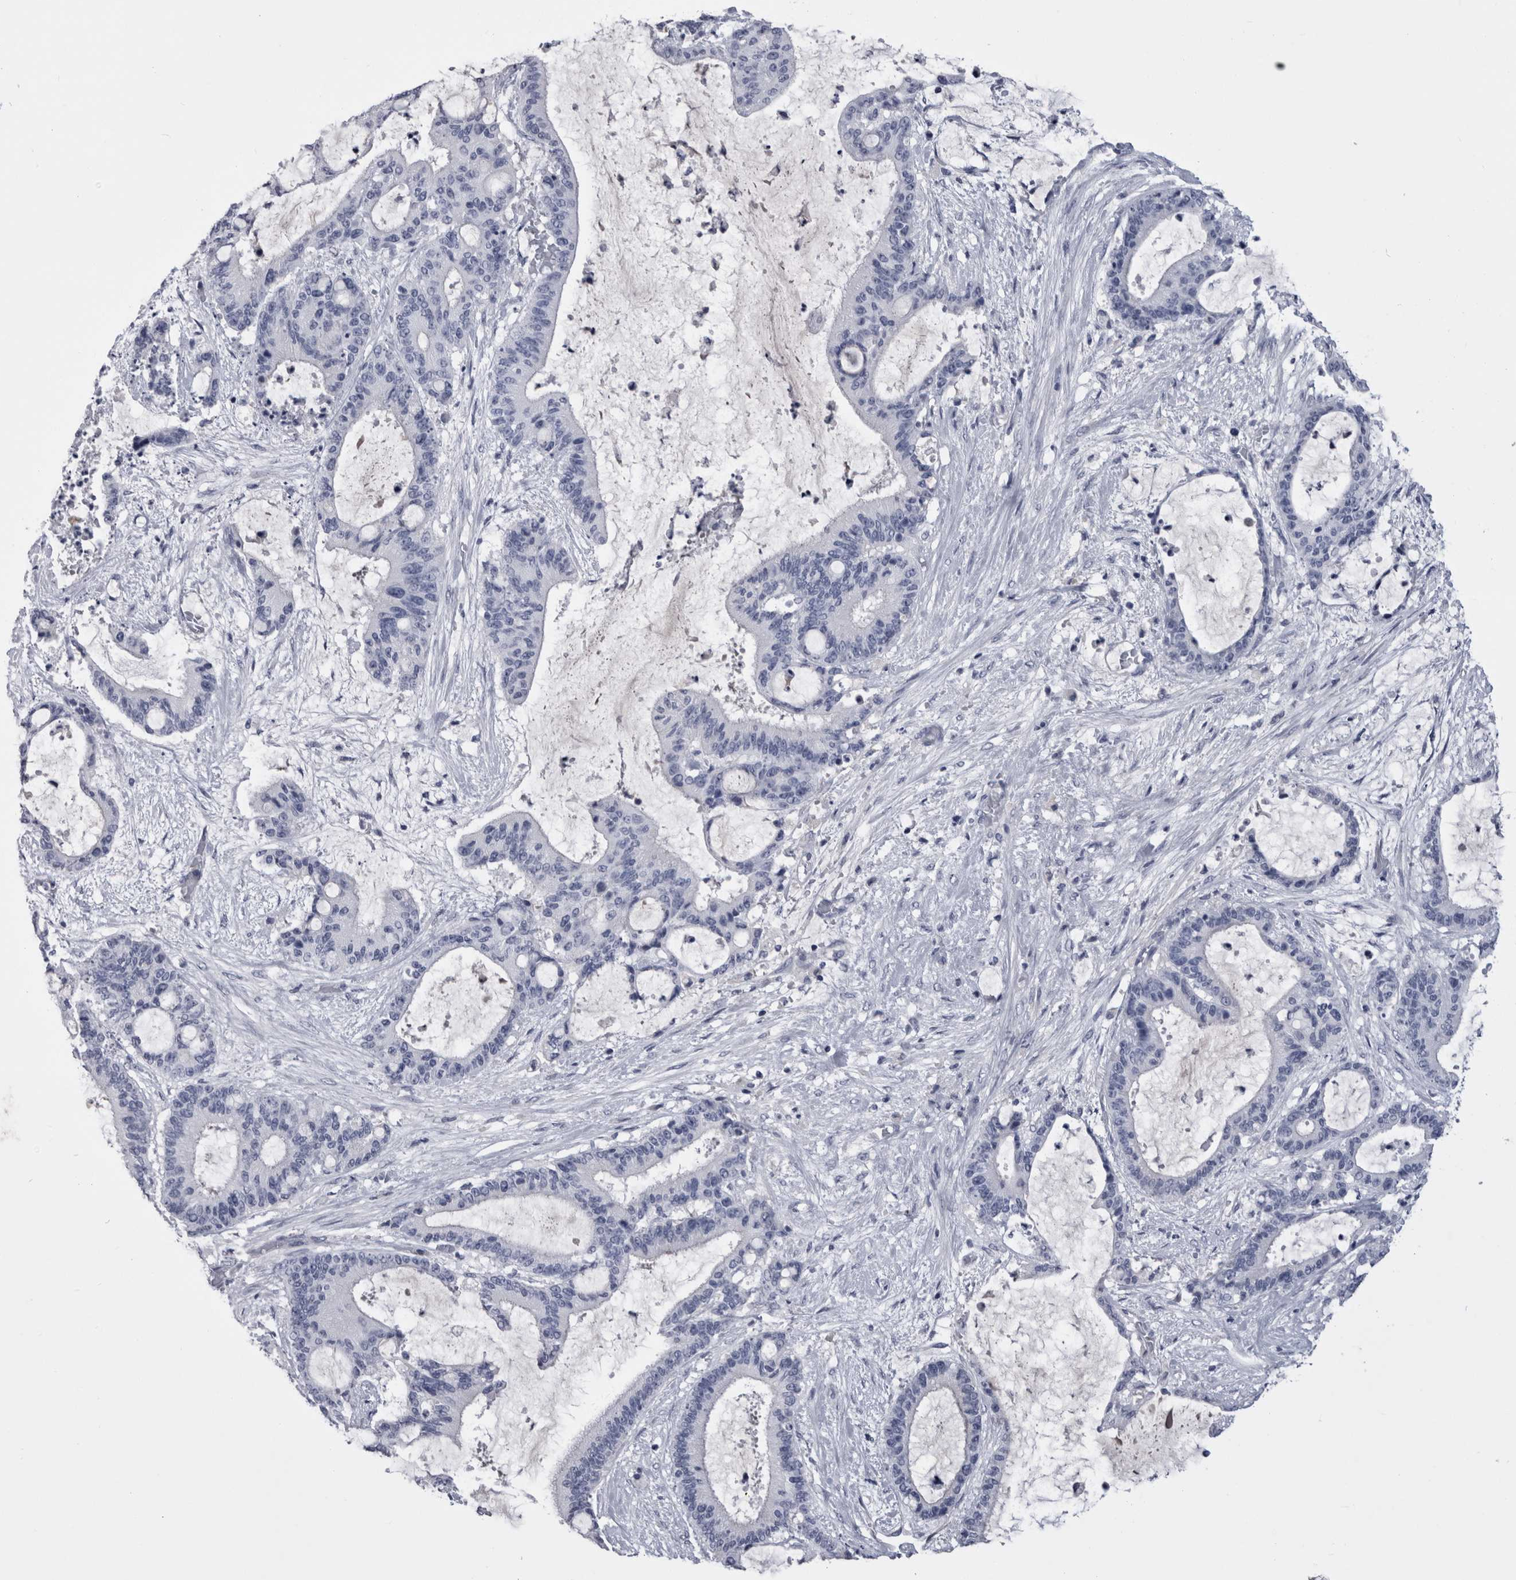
{"staining": {"intensity": "negative", "quantity": "none", "location": "none"}, "tissue": "liver cancer", "cell_type": "Tumor cells", "image_type": "cancer", "snomed": [{"axis": "morphology", "description": "Cholangiocarcinoma"}, {"axis": "topography", "description": "Liver"}], "caption": "An image of liver cholangiocarcinoma stained for a protein displays no brown staining in tumor cells.", "gene": "PAX5", "patient": {"sex": "female", "age": 73}}